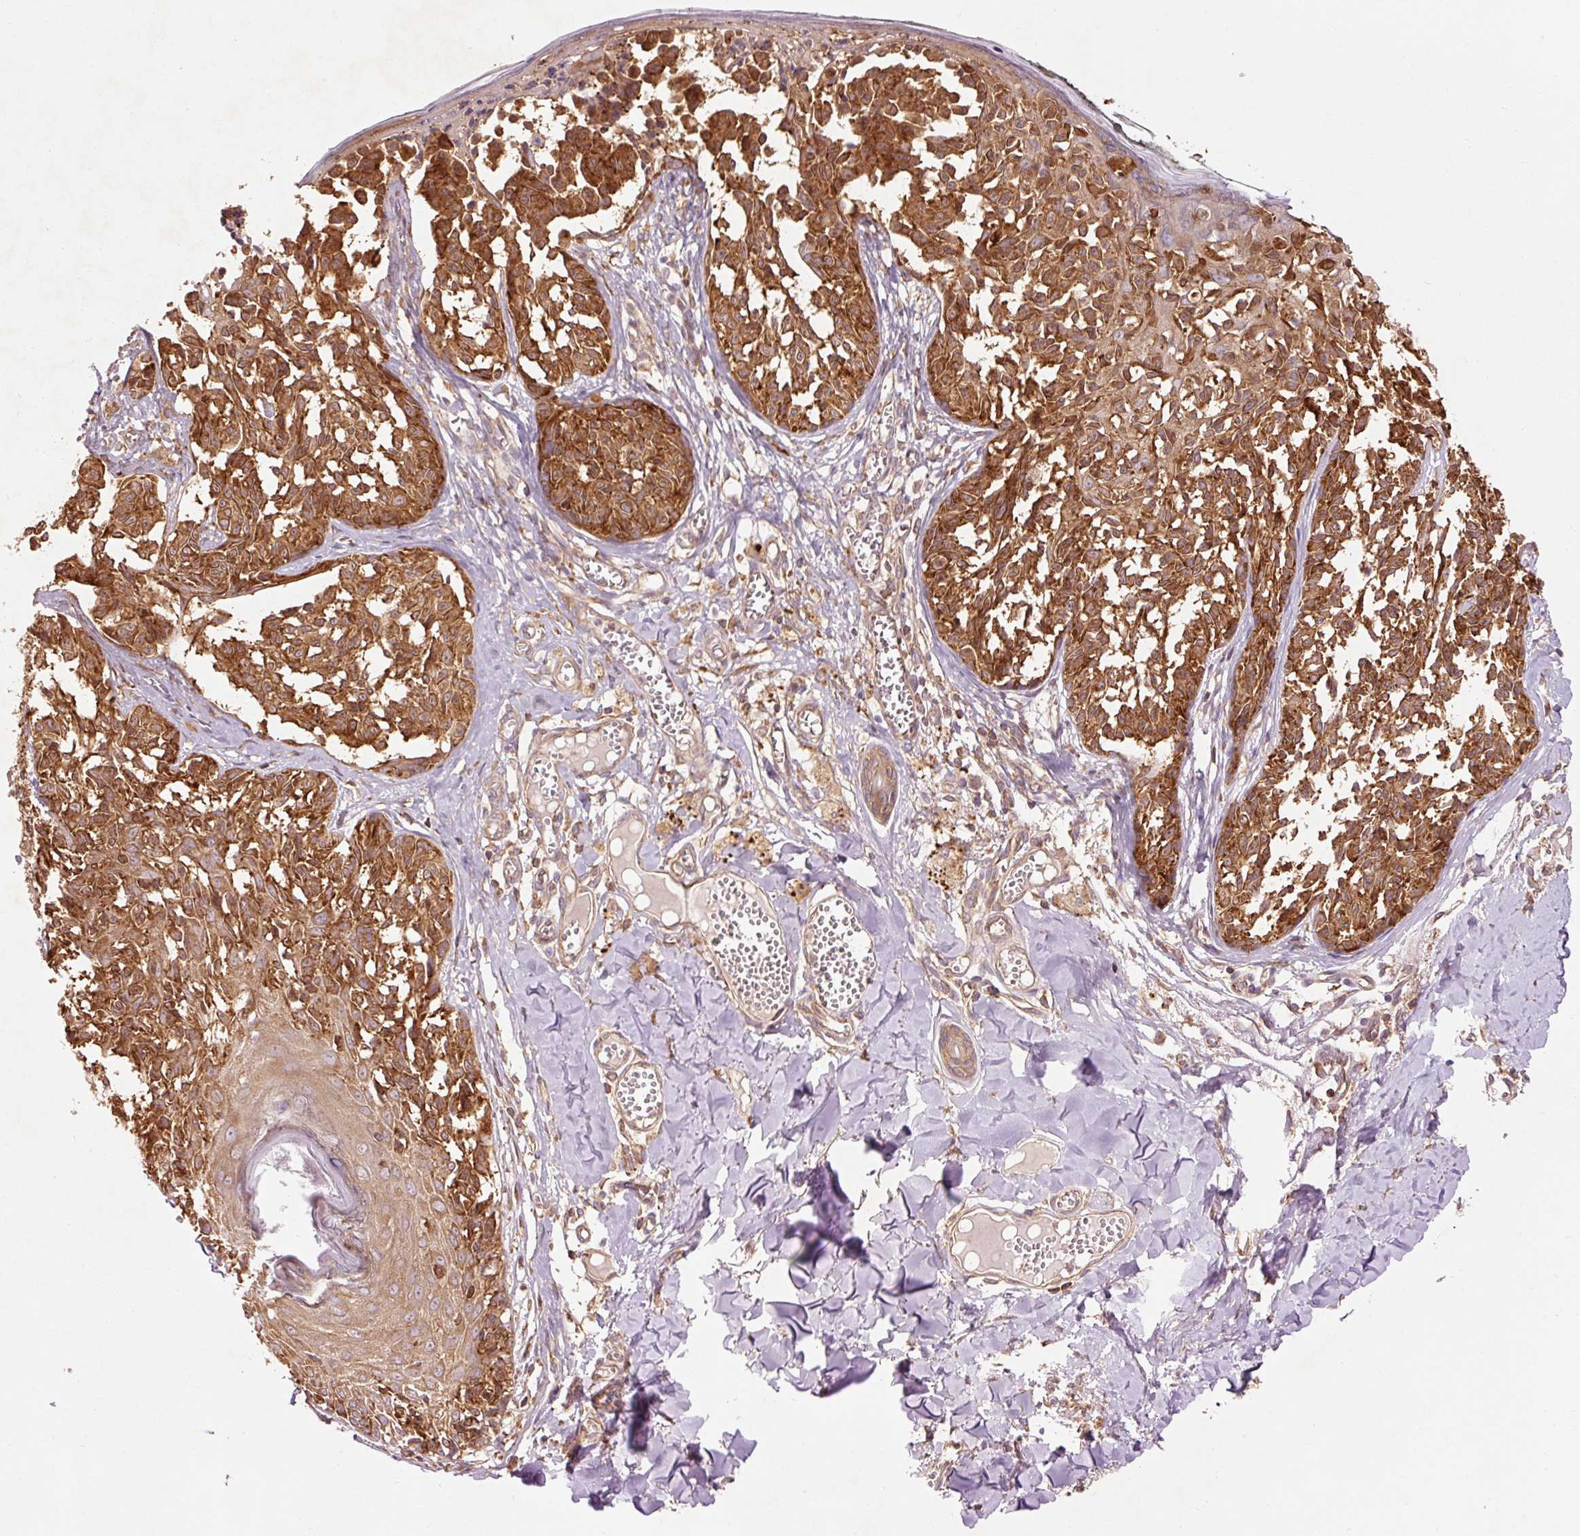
{"staining": {"intensity": "strong", "quantity": ">75%", "location": "cytoplasmic/membranous"}, "tissue": "melanoma", "cell_type": "Tumor cells", "image_type": "cancer", "snomed": [{"axis": "morphology", "description": "Malignant melanoma, NOS"}, {"axis": "topography", "description": "Skin"}], "caption": "A high-resolution photomicrograph shows IHC staining of melanoma, which shows strong cytoplasmic/membranous staining in approximately >75% of tumor cells.", "gene": "PDAP1", "patient": {"sex": "female", "age": 43}}